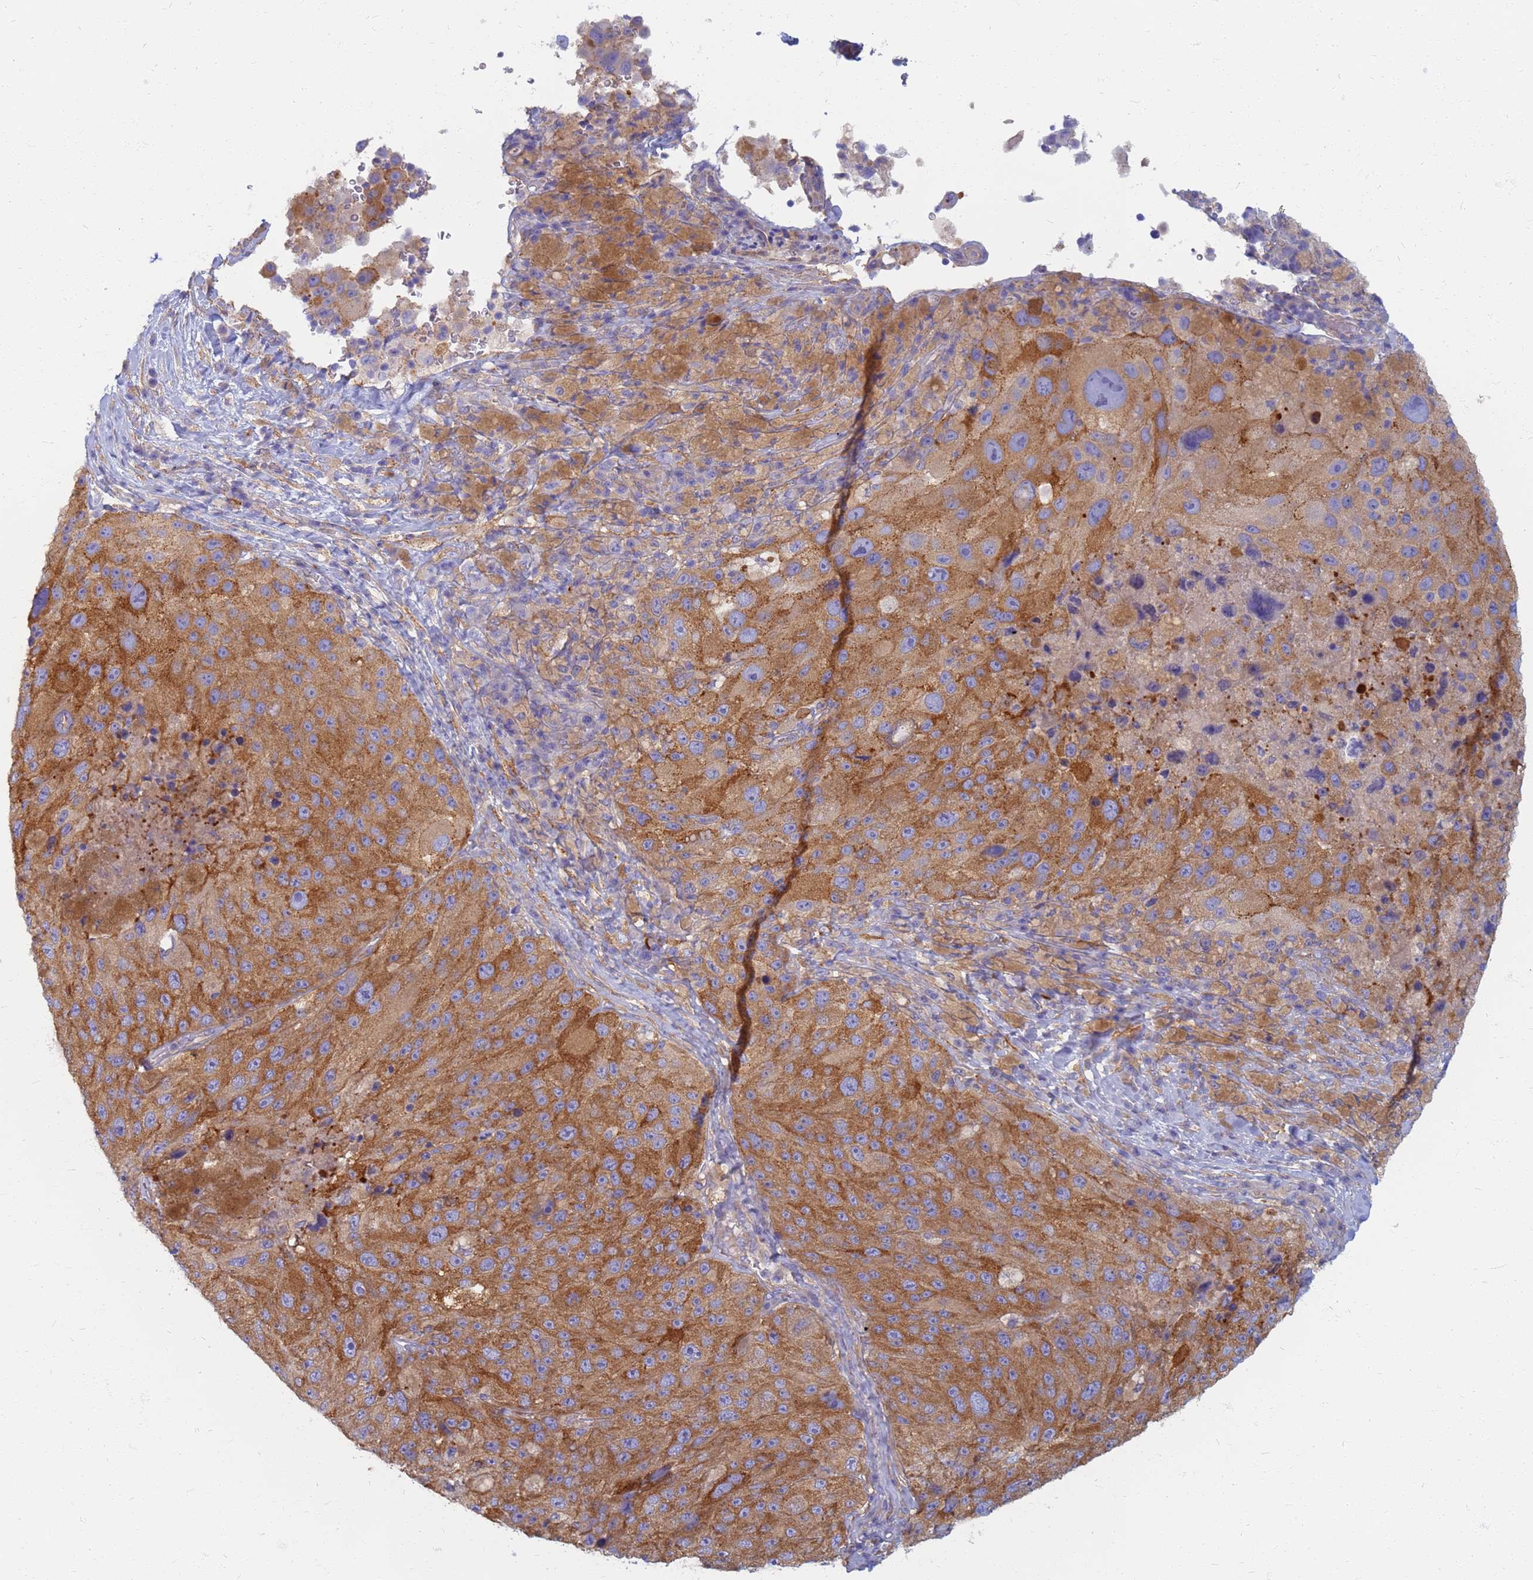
{"staining": {"intensity": "strong", "quantity": ">75%", "location": "cytoplasmic/membranous"}, "tissue": "melanoma", "cell_type": "Tumor cells", "image_type": "cancer", "snomed": [{"axis": "morphology", "description": "Malignant melanoma, Metastatic site"}, {"axis": "topography", "description": "Lymph node"}], "caption": "Immunohistochemistry micrograph of melanoma stained for a protein (brown), which shows high levels of strong cytoplasmic/membranous staining in about >75% of tumor cells.", "gene": "EEA1", "patient": {"sex": "male", "age": 62}}